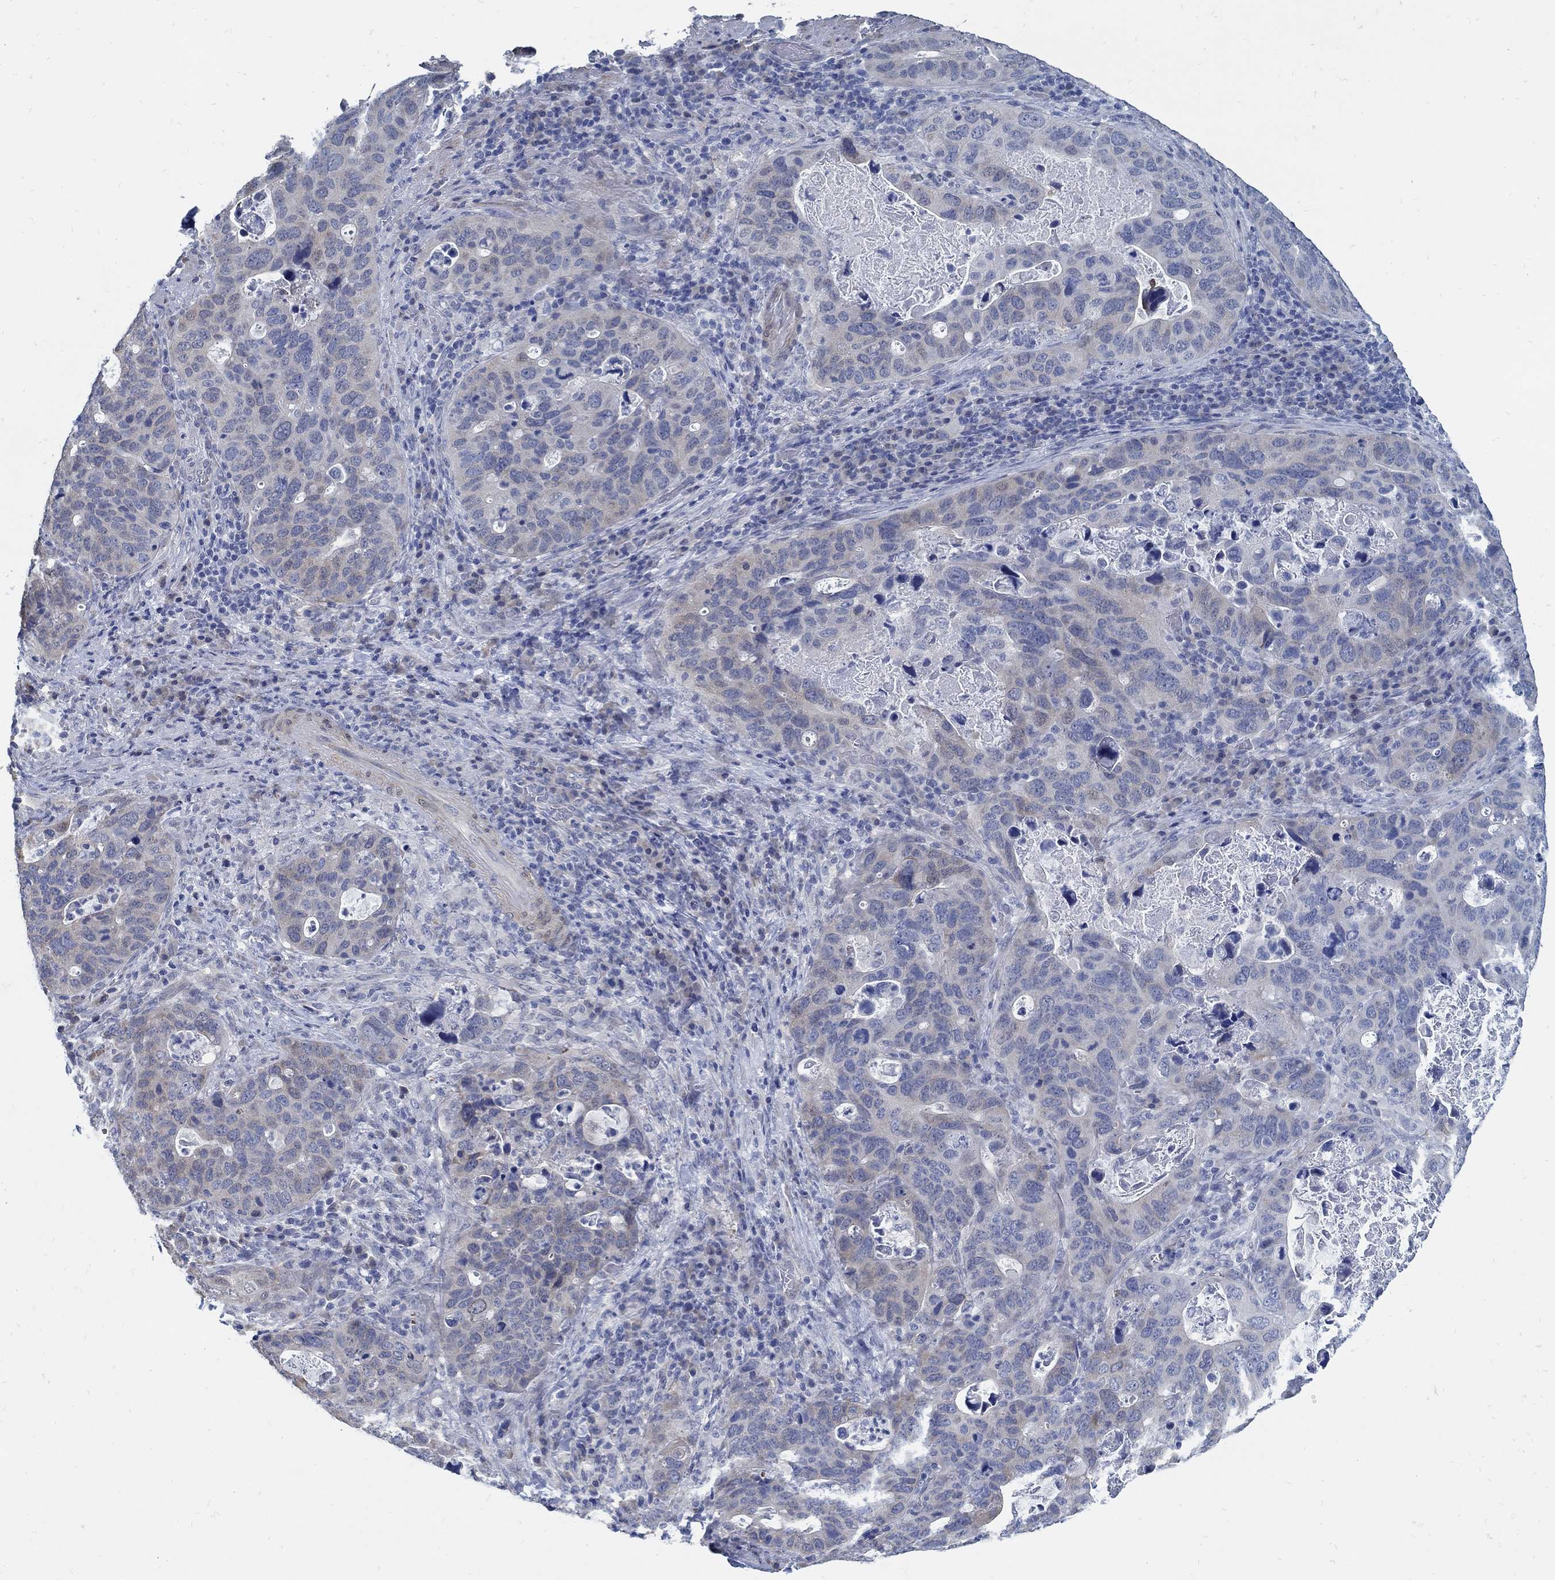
{"staining": {"intensity": "weak", "quantity": "<25%", "location": "cytoplasmic/membranous"}, "tissue": "stomach cancer", "cell_type": "Tumor cells", "image_type": "cancer", "snomed": [{"axis": "morphology", "description": "Adenocarcinoma, NOS"}, {"axis": "topography", "description": "Stomach"}], "caption": "Immunohistochemical staining of stomach cancer exhibits no significant expression in tumor cells. (Immunohistochemistry, brightfield microscopy, high magnification).", "gene": "C15orf39", "patient": {"sex": "male", "age": 54}}